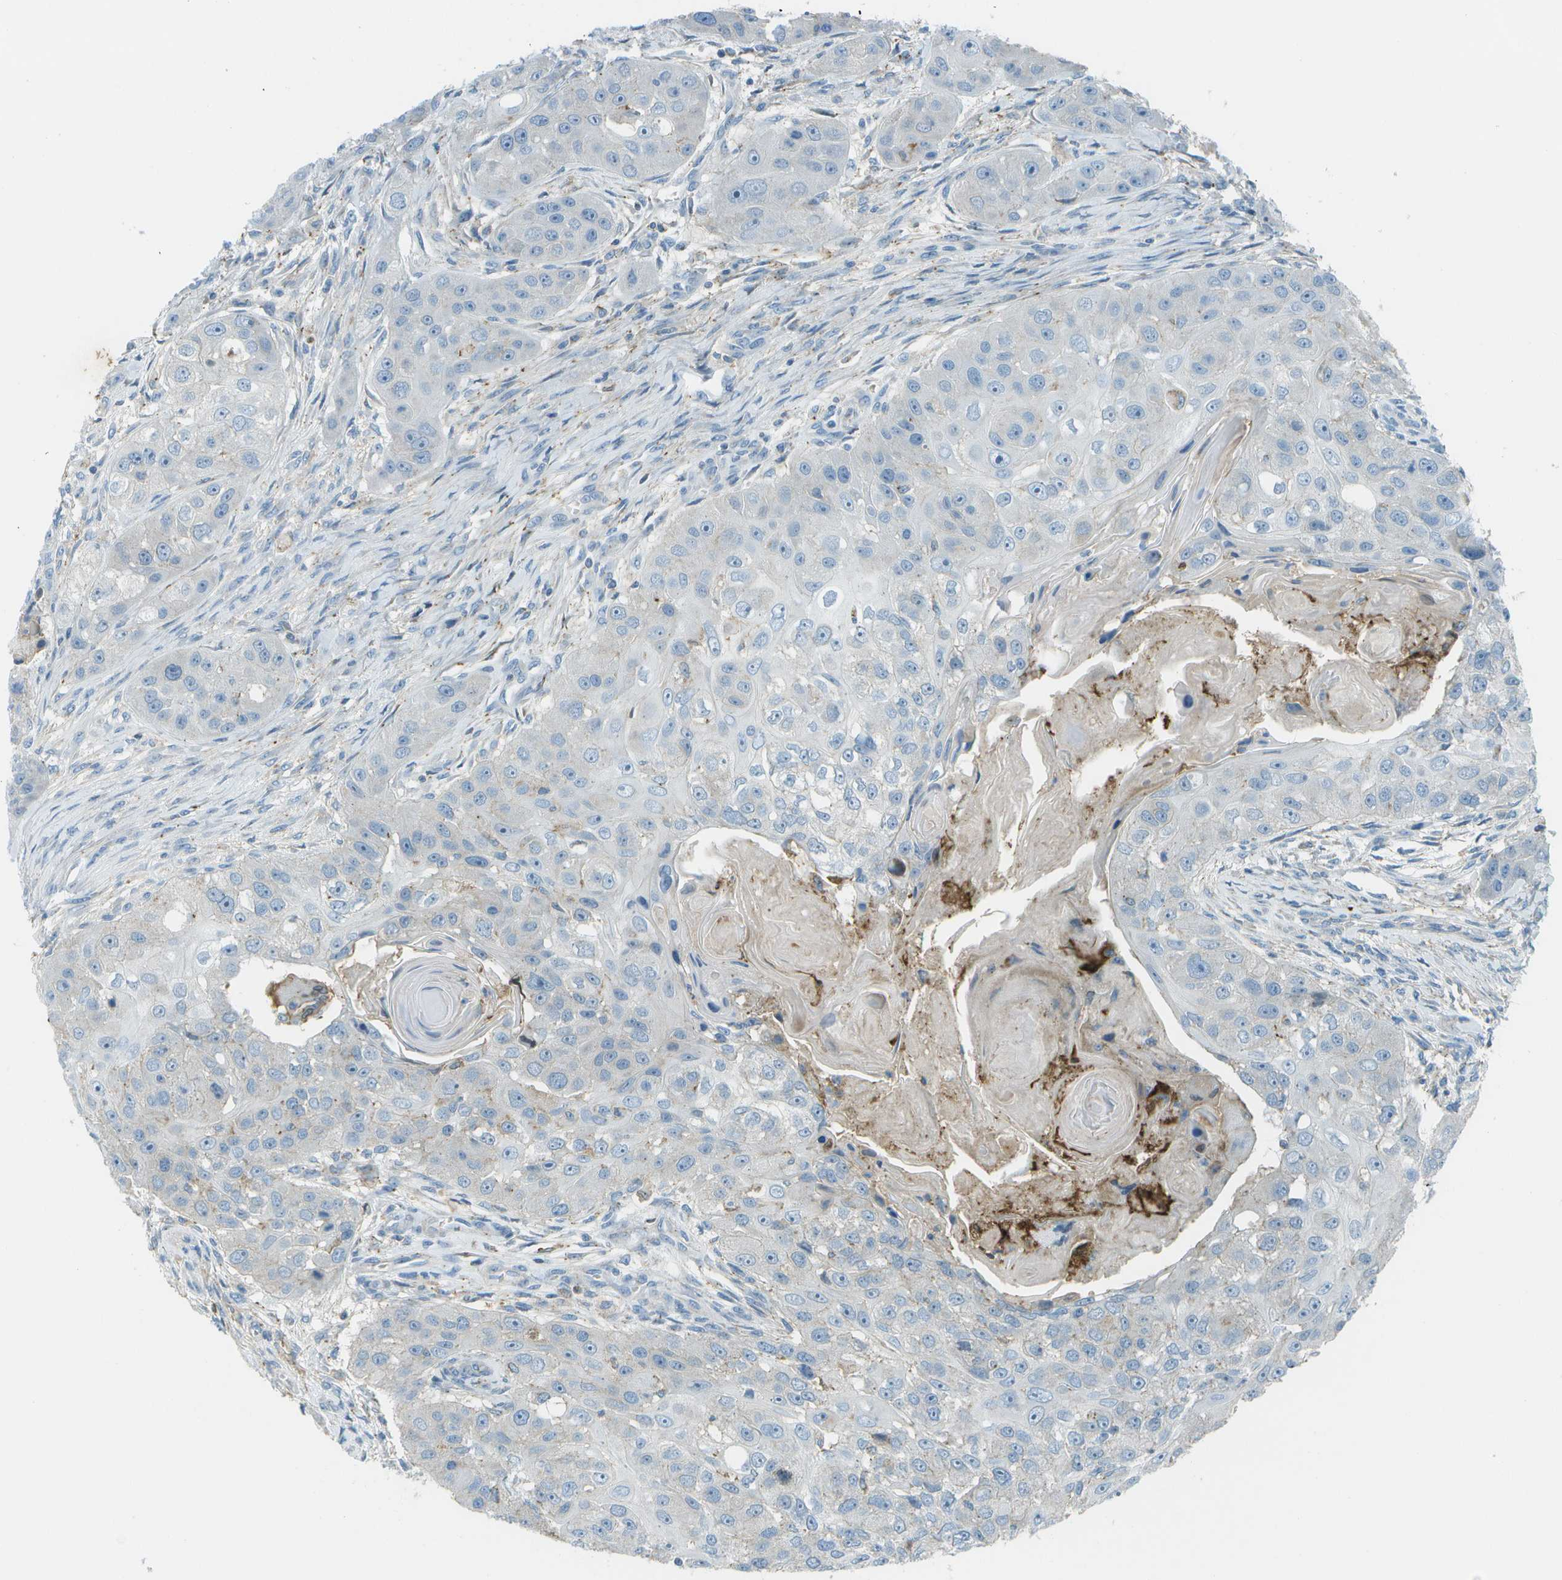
{"staining": {"intensity": "negative", "quantity": "none", "location": "none"}, "tissue": "head and neck cancer", "cell_type": "Tumor cells", "image_type": "cancer", "snomed": [{"axis": "morphology", "description": "Normal tissue, NOS"}, {"axis": "morphology", "description": "Squamous cell carcinoma, NOS"}, {"axis": "topography", "description": "Skeletal muscle"}, {"axis": "topography", "description": "Head-Neck"}], "caption": "A high-resolution micrograph shows immunohistochemistry (IHC) staining of squamous cell carcinoma (head and neck), which reveals no significant expression in tumor cells.", "gene": "LRRC66", "patient": {"sex": "male", "age": 51}}